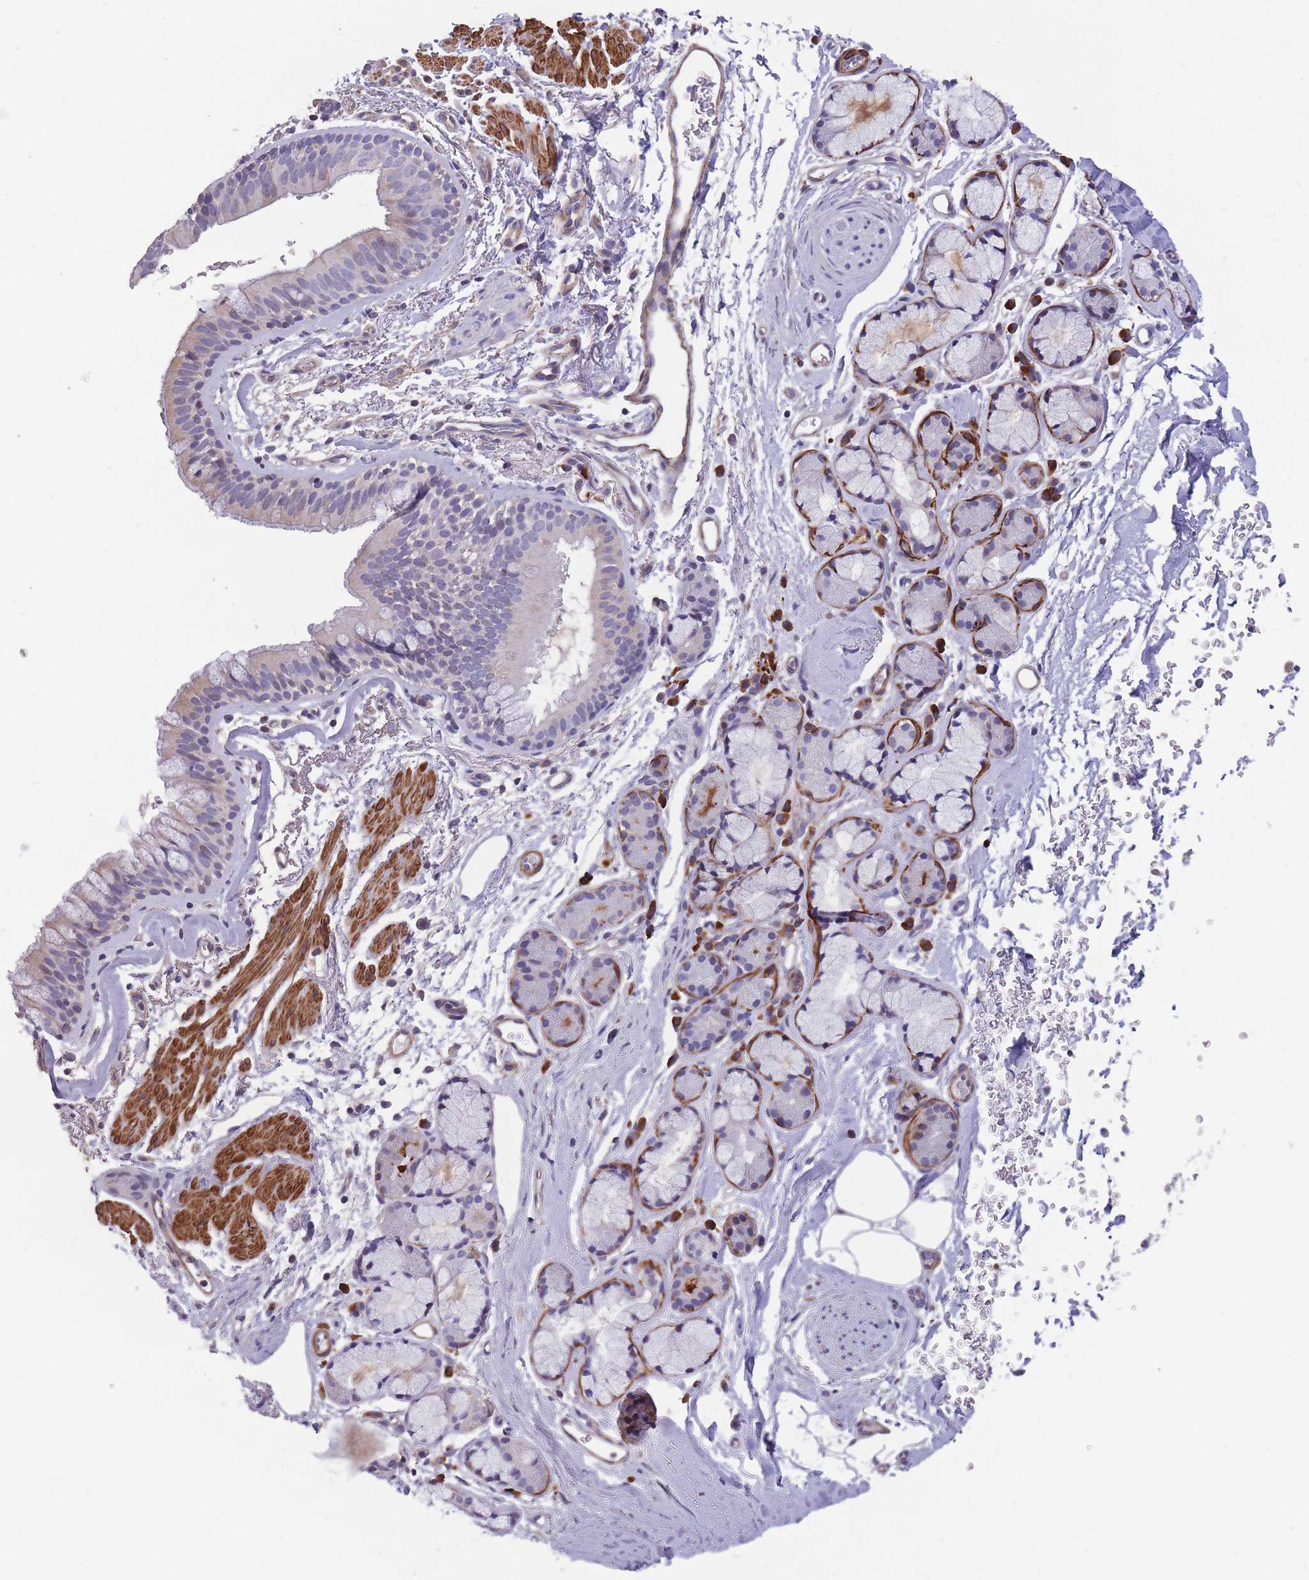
{"staining": {"intensity": "negative", "quantity": "none", "location": "none"}, "tissue": "soft tissue", "cell_type": "Chondrocytes", "image_type": "normal", "snomed": [{"axis": "morphology", "description": "Normal tissue, NOS"}, {"axis": "topography", "description": "Cartilage tissue"}, {"axis": "topography", "description": "Bronchus"}], "caption": "A micrograph of soft tissue stained for a protein exhibits no brown staining in chondrocytes.", "gene": "TOMM40L", "patient": {"sex": "female", "age": 72}}